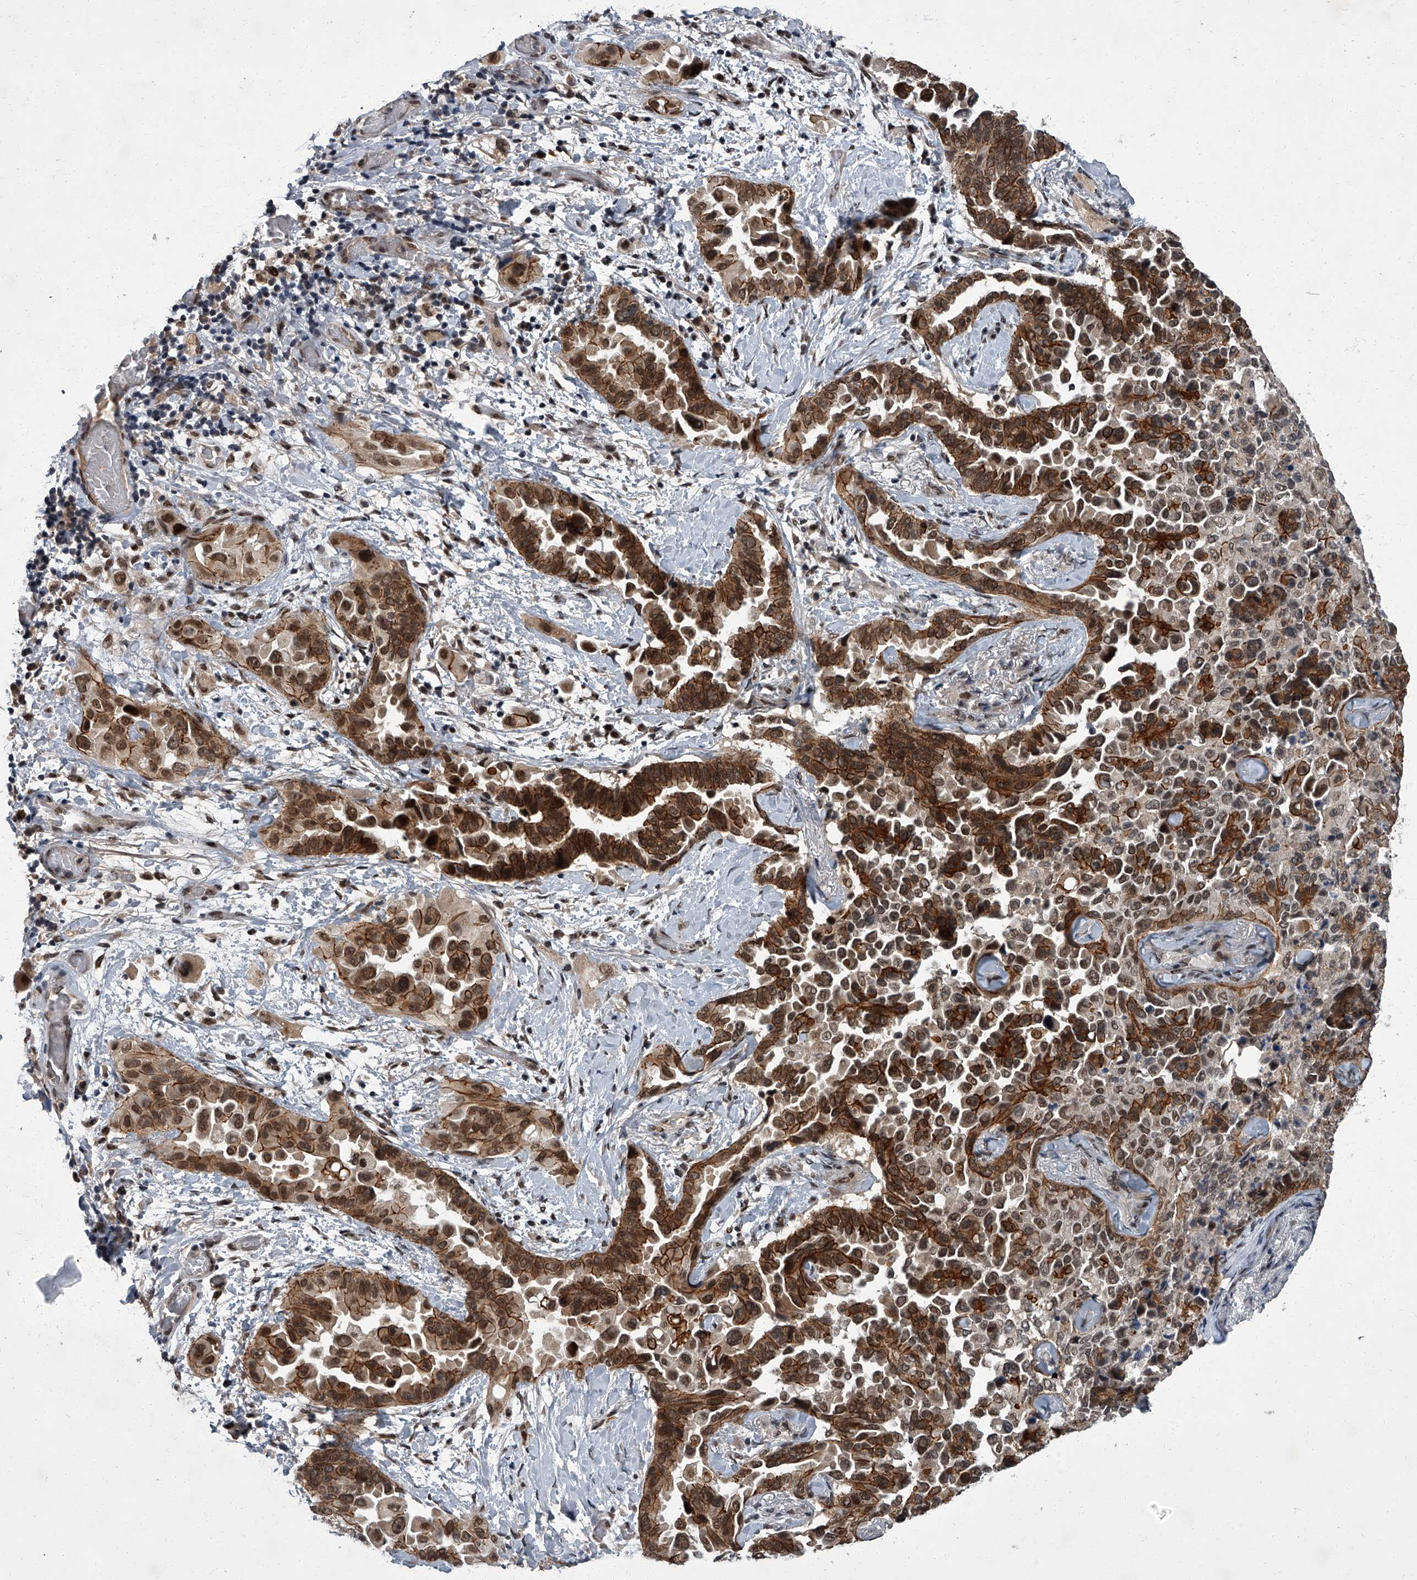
{"staining": {"intensity": "strong", "quantity": ">75%", "location": "cytoplasmic/membranous,nuclear"}, "tissue": "lung cancer", "cell_type": "Tumor cells", "image_type": "cancer", "snomed": [{"axis": "morphology", "description": "Adenocarcinoma, NOS"}, {"axis": "topography", "description": "Lung"}], "caption": "Lung cancer (adenocarcinoma) stained with a brown dye exhibits strong cytoplasmic/membranous and nuclear positive expression in approximately >75% of tumor cells.", "gene": "ZNF518B", "patient": {"sex": "female", "age": 67}}